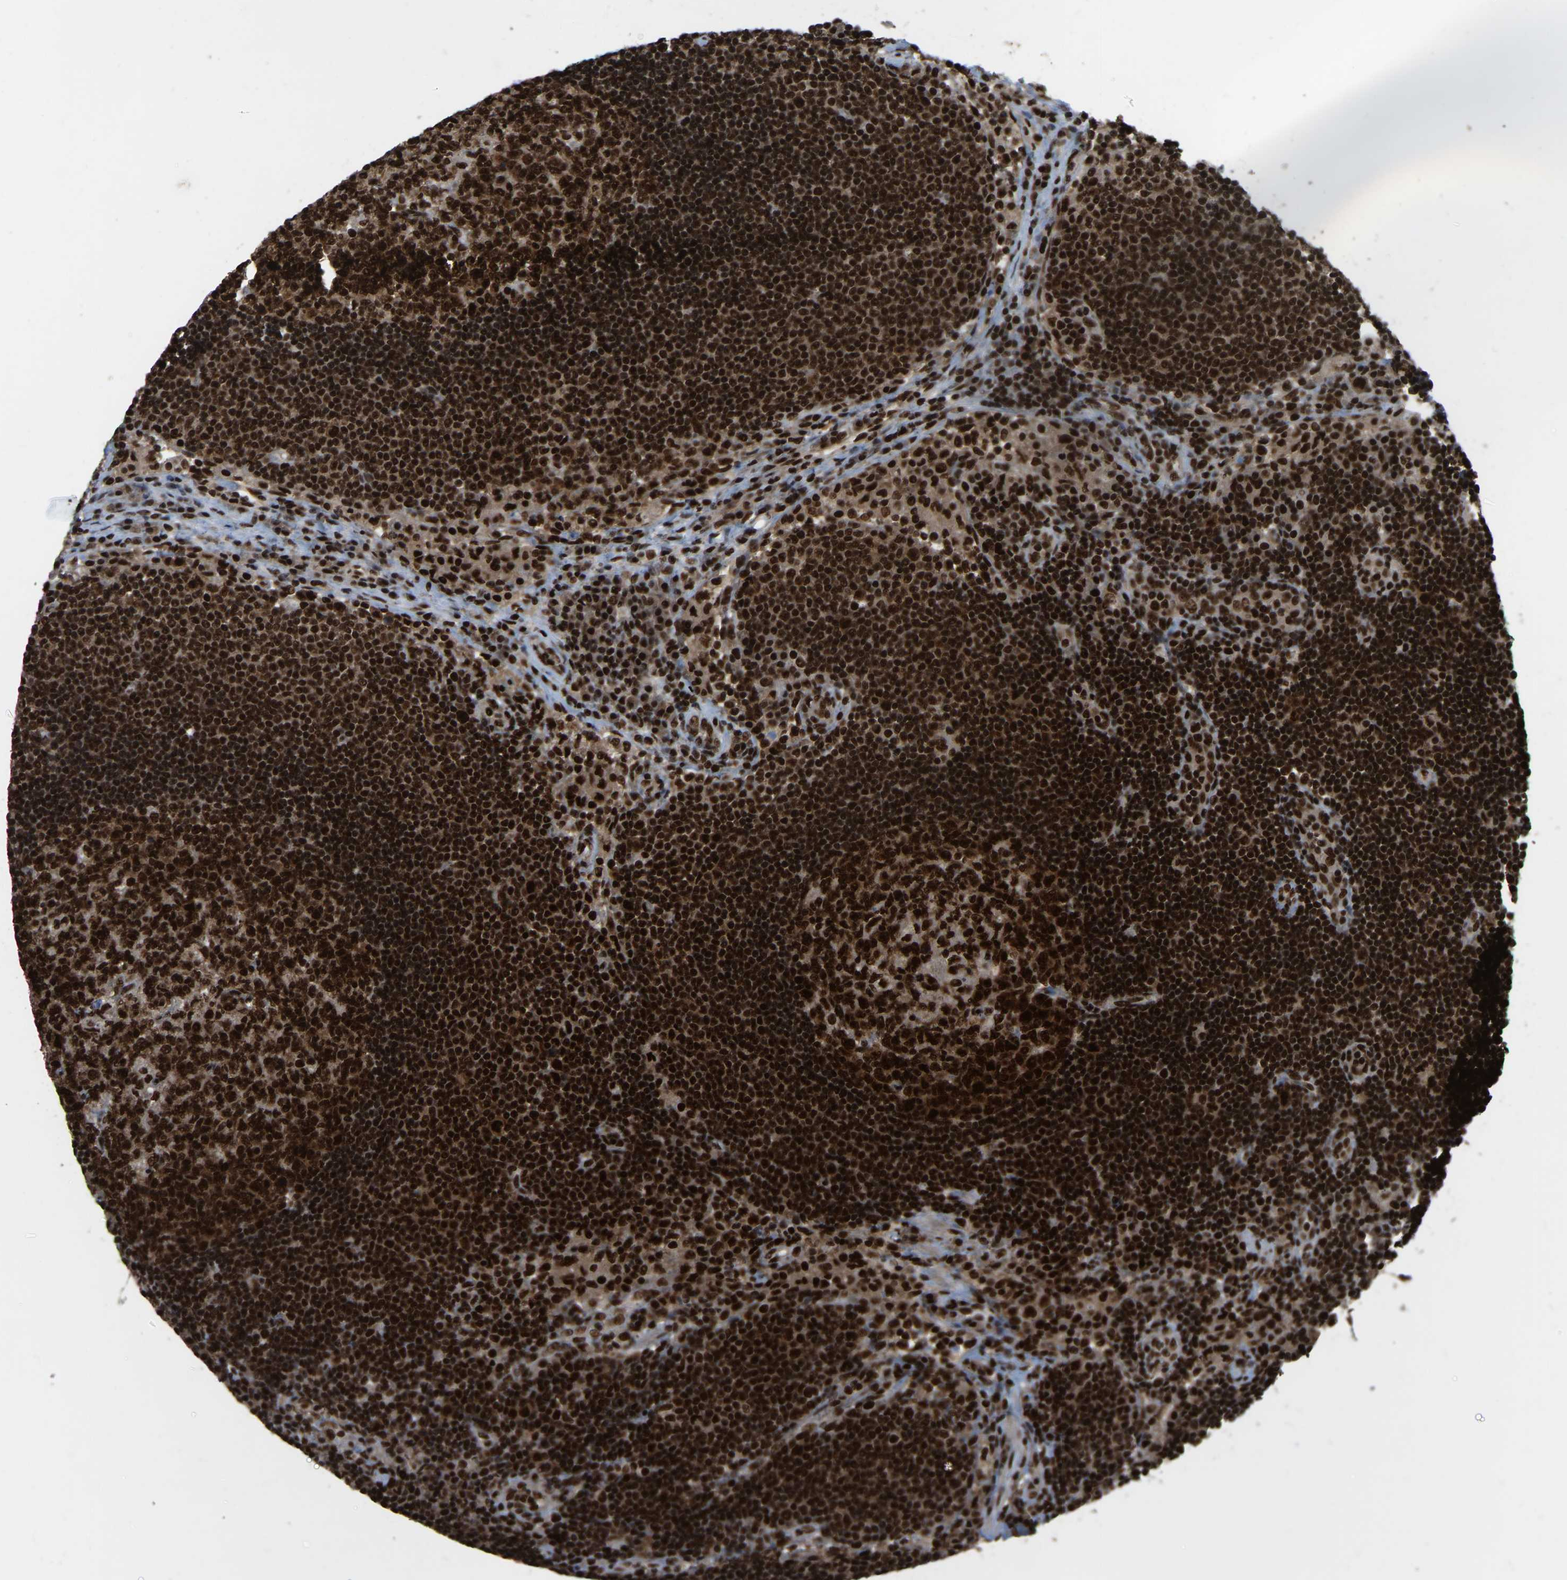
{"staining": {"intensity": "strong", "quantity": ">75%", "location": "nuclear"}, "tissue": "lymph node", "cell_type": "Germinal center cells", "image_type": "normal", "snomed": [{"axis": "morphology", "description": "Normal tissue, NOS"}, {"axis": "topography", "description": "Lymph node"}], "caption": "A brown stain labels strong nuclear positivity of a protein in germinal center cells of normal lymph node. The staining was performed using DAB (3,3'-diaminobenzidine) to visualize the protein expression in brown, while the nuclei were stained in blue with hematoxylin (Magnification: 20x).", "gene": "TBL1XR1", "patient": {"sex": "female", "age": 53}}